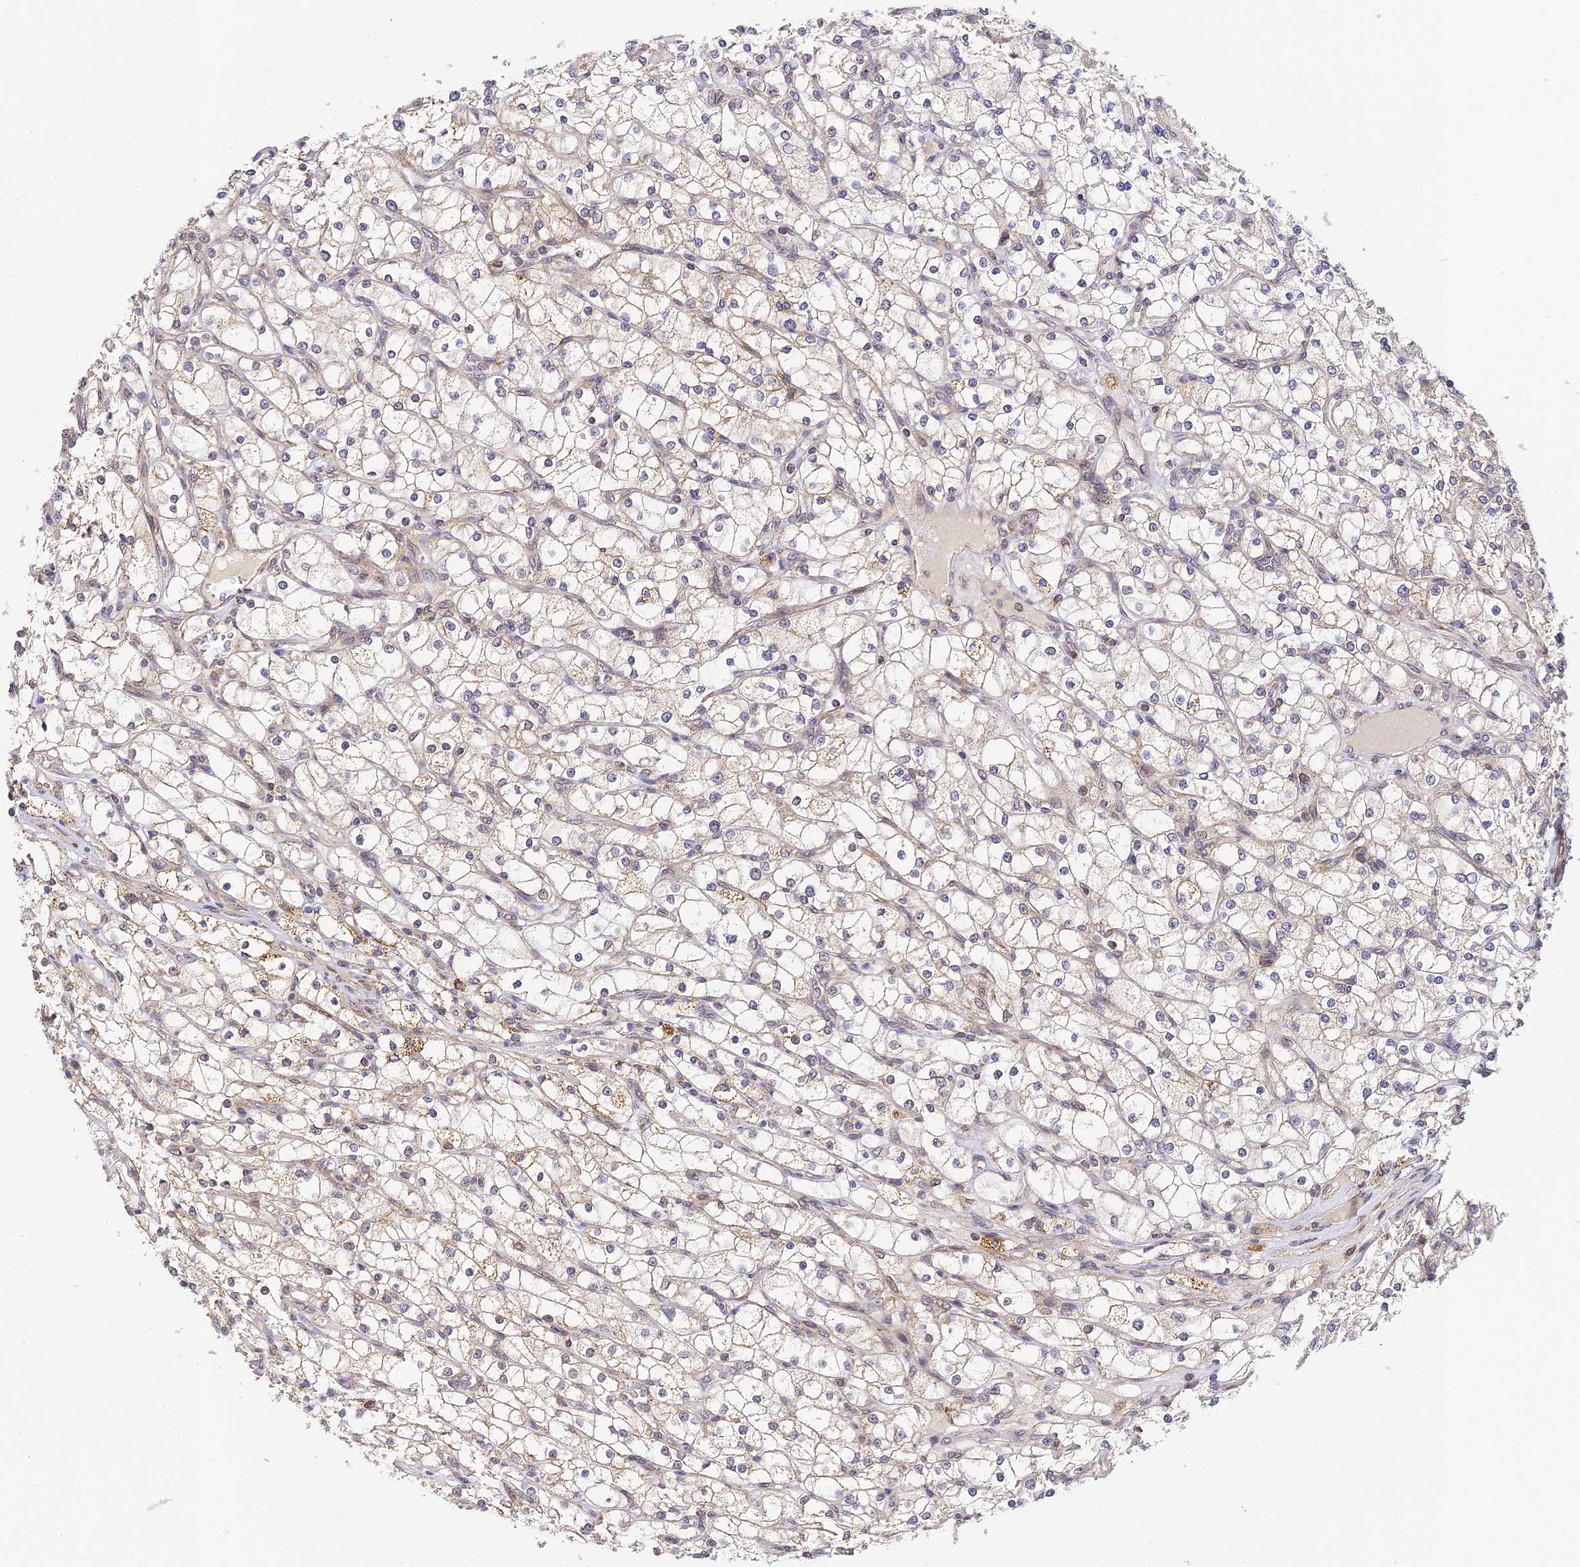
{"staining": {"intensity": "negative", "quantity": "none", "location": "none"}, "tissue": "renal cancer", "cell_type": "Tumor cells", "image_type": "cancer", "snomed": [{"axis": "morphology", "description": "Adenocarcinoma, NOS"}, {"axis": "topography", "description": "Kidney"}], "caption": "DAB (3,3'-diaminobenzidine) immunohistochemical staining of renal cancer demonstrates no significant expression in tumor cells. (DAB immunohistochemistry visualized using brightfield microscopy, high magnification).", "gene": "DNAAF10", "patient": {"sex": "male", "age": 80}}